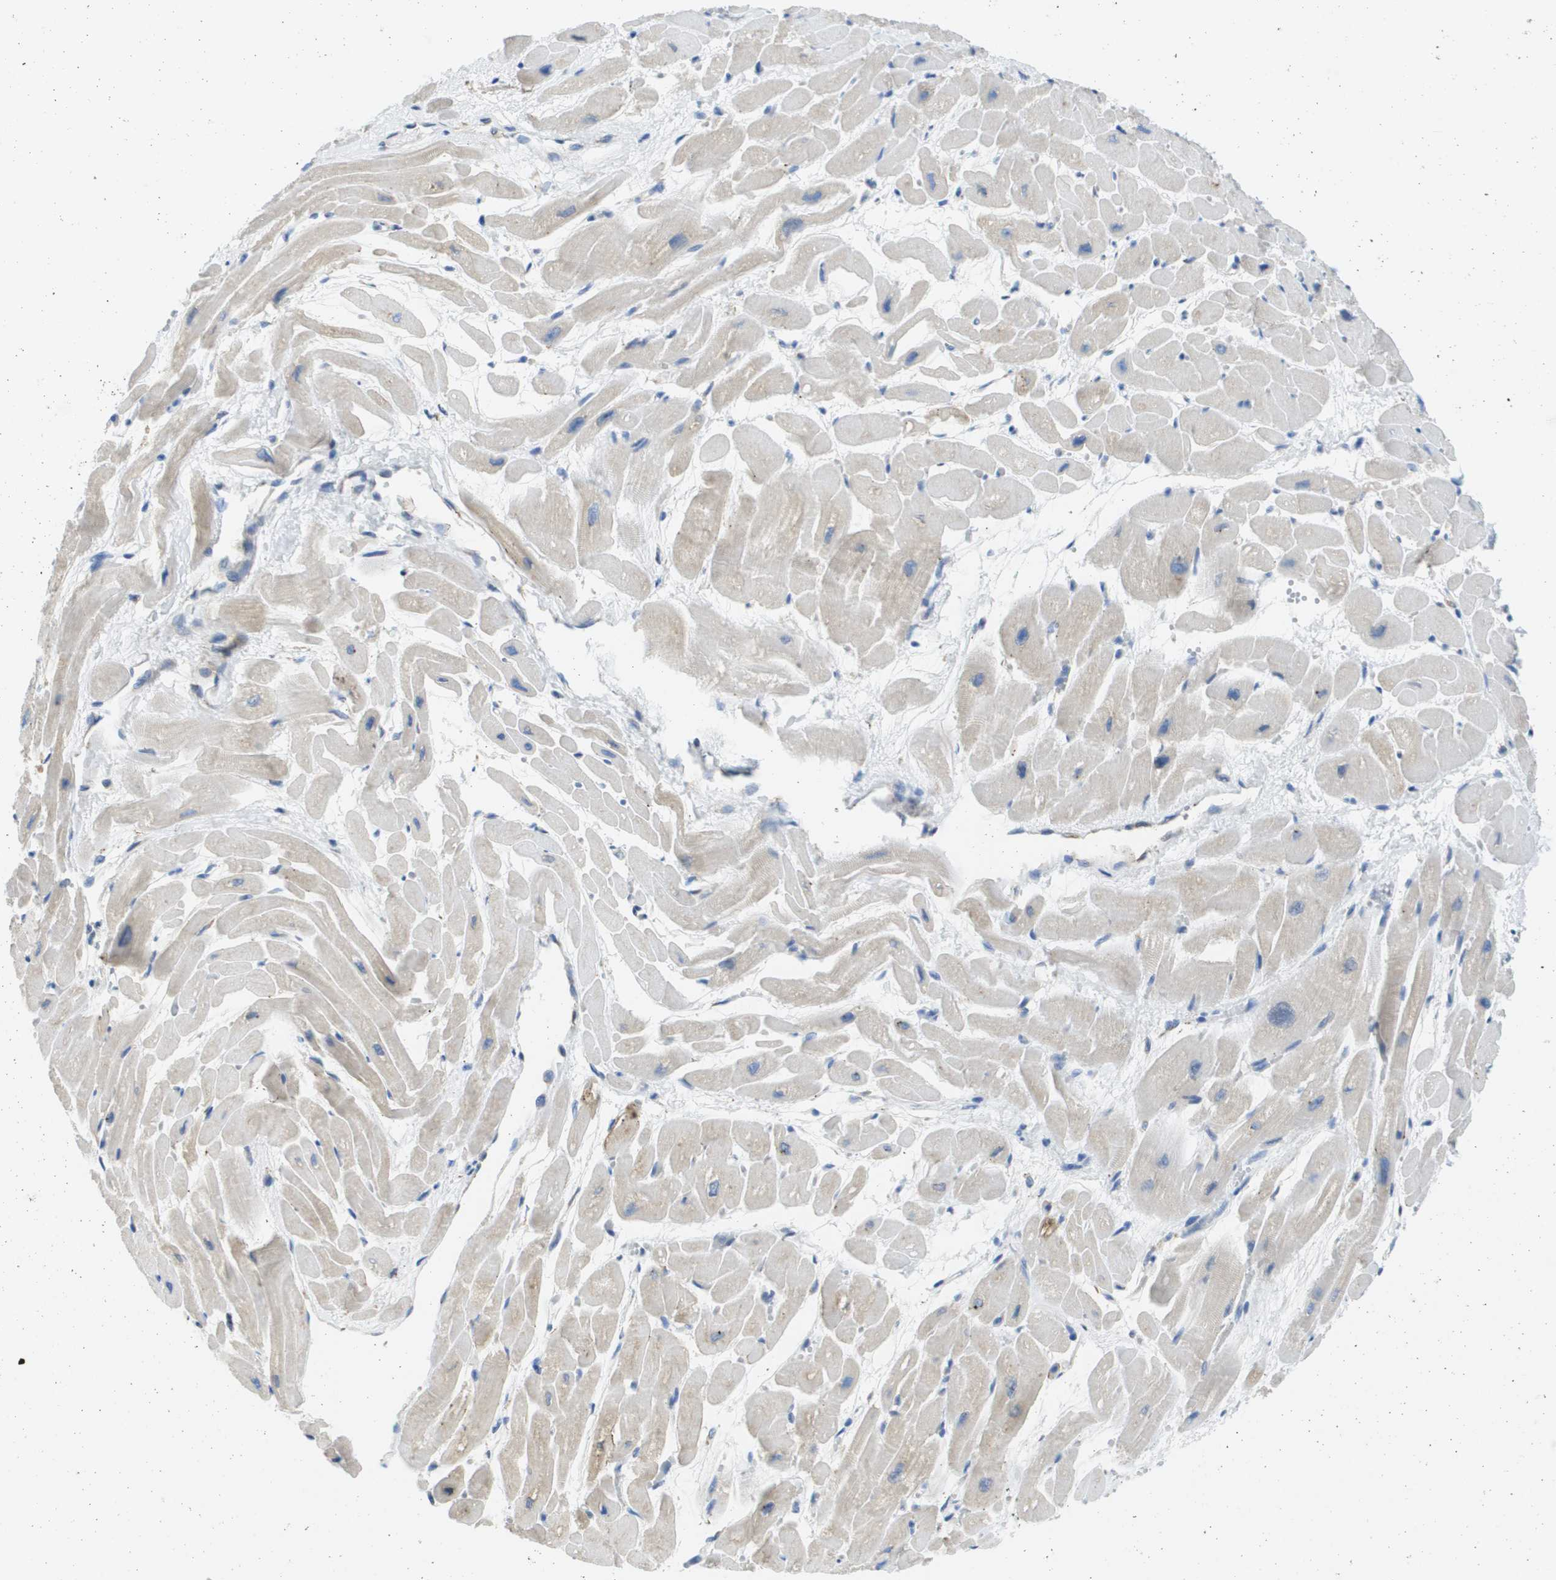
{"staining": {"intensity": "negative", "quantity": "none", "location": "none"}, "tissue": "heart muscle", "cell_type": "Cardiomyocytes", "image_type": "normal", "snomed": [{"axis": "morphology", "description": "Normal tissue, NOS"}, {"axis": "topography", "description": "Heart"}], "caption": "Immunohistochemistry of benign heart muscle demonstrates no staining in cardiomyocytes. Nuclei are stained in blue.", "gene": "SDR42E1", "patient": {"sex": "male", "age": 45}}